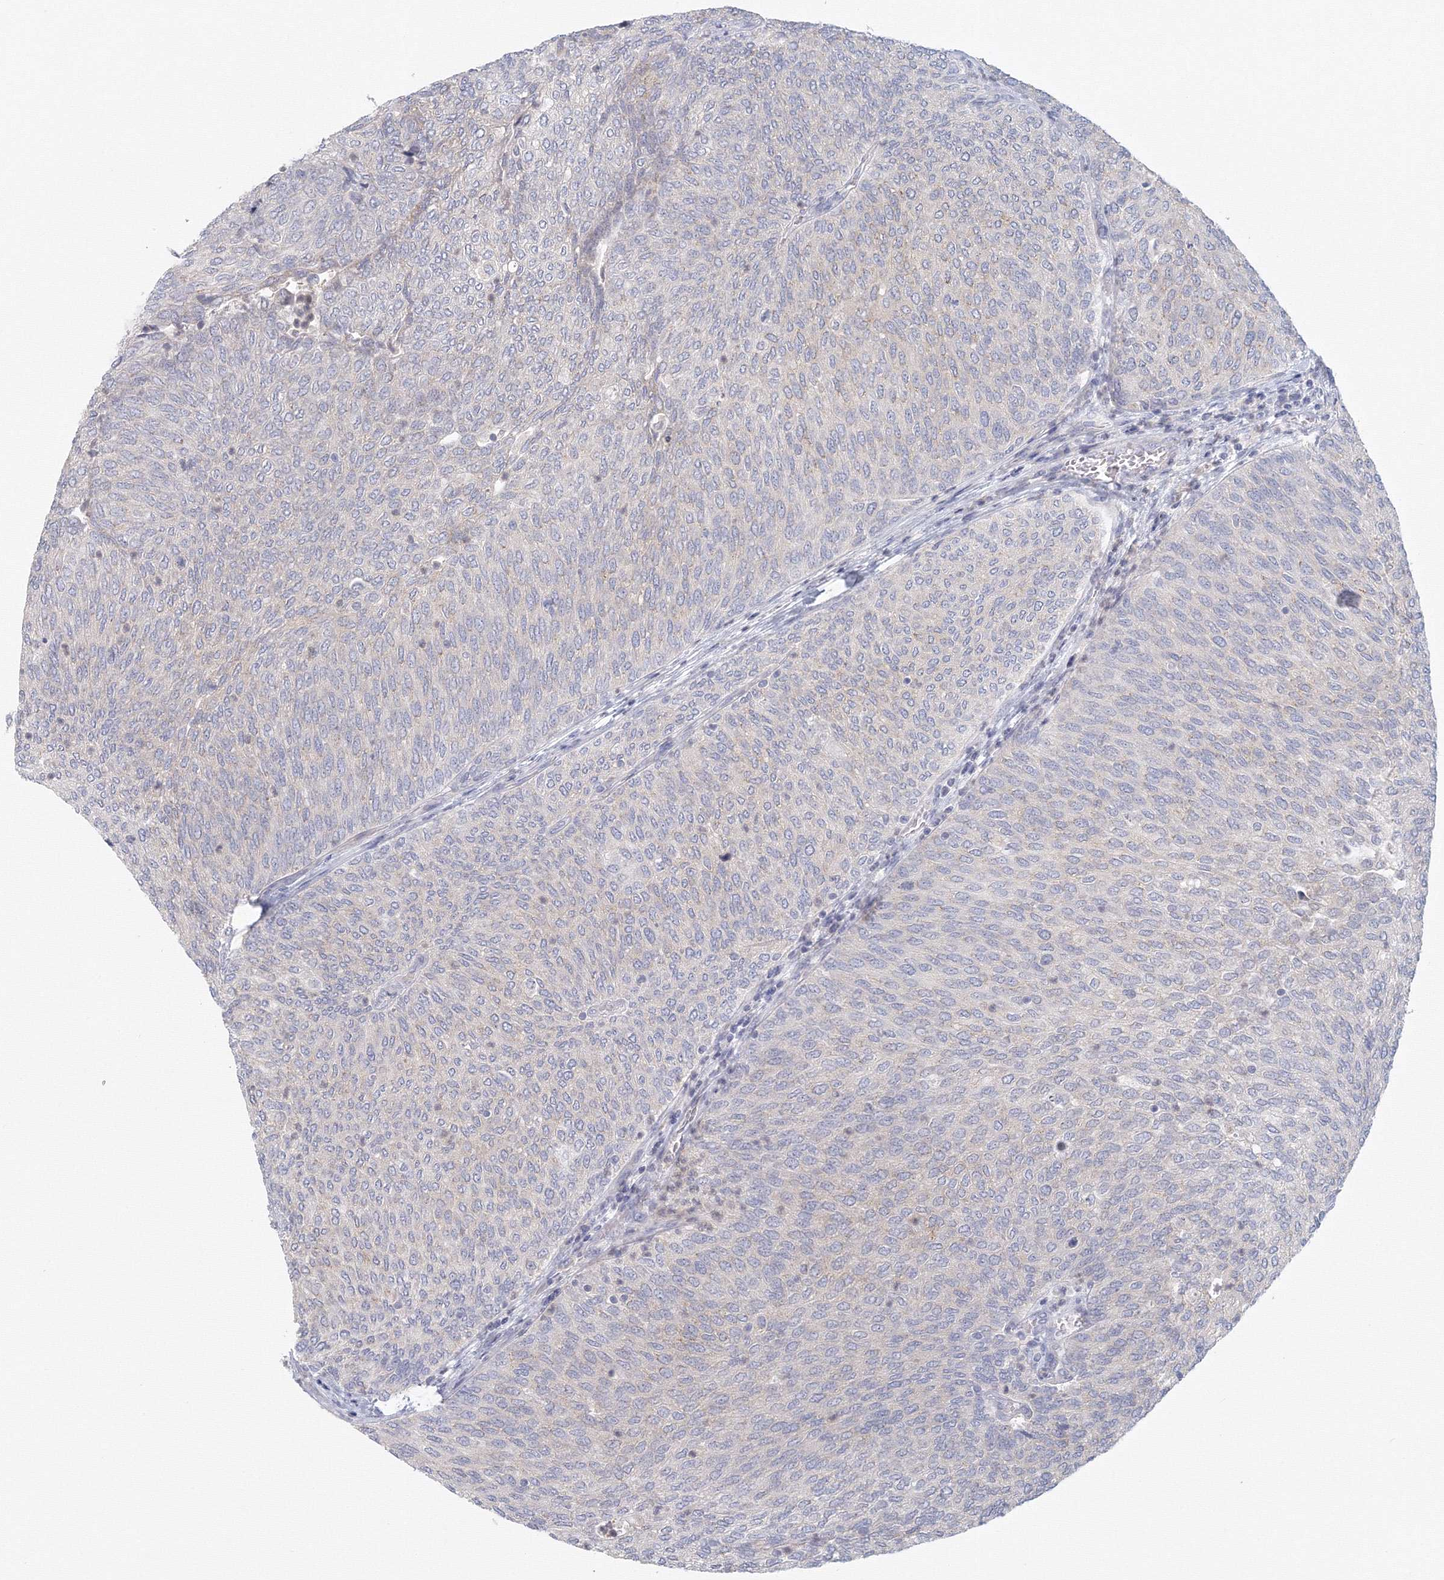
{"staining": {"intensity": "negative", "quantity": "none", "location": "none"}, "tissue": "urothelial cancer", "cell_type": "Tumor cells", "image_type": "cancer", "snomed": [{"axis": "morphology", "description": "Urothelial carcinoma, Low grade"}, {"axis": "topography", "description": "Urinary bladder"}], "caption": "Immunohistochemistry histopathology image of human urothelial cancer stained for a protein (brown), which shows no positivity in tumor cells. (DAB immunohistochemistry (IHC) visualized using brightfield microscopy, high magnification).", "gene": "TACC2", "patient": {"sex": "female", "age": 79}}